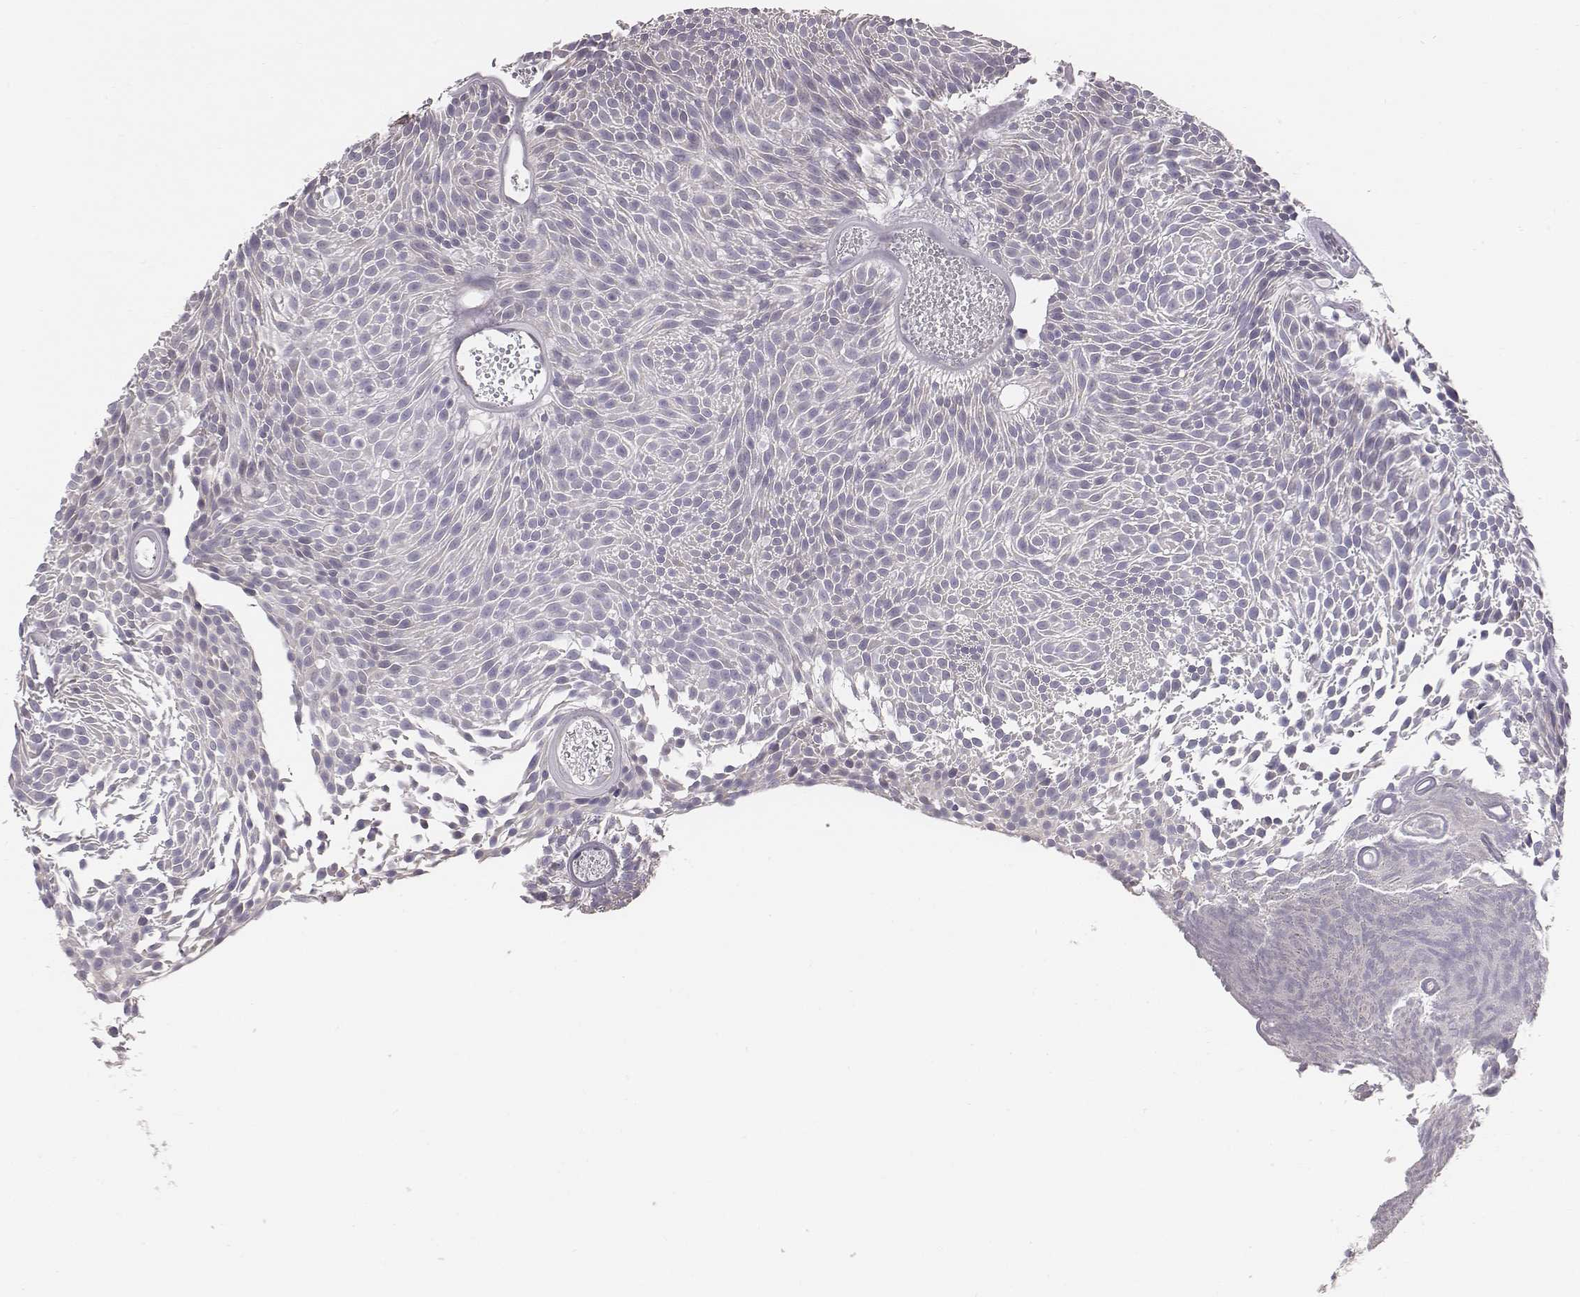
{"staining": {"intensity": "negative", "quantity": "none", "location": "none"}, "tissue": "urothelial cancer", "cell_type": "Tumor cells", "image_type": "cancer", "snomed": [{"axis": "morphology", "description": "Urothelial carcinoma, Low grade"}, {"axis": "topography", "description": "Urinary bladder"}], "caption": "The photomicrograph demonstrates no significant expression in tumor cells of urothelial carcinoma (low-grade).", "gene": "C6orf58", "patient": {"sex": "male", "age": 77}}